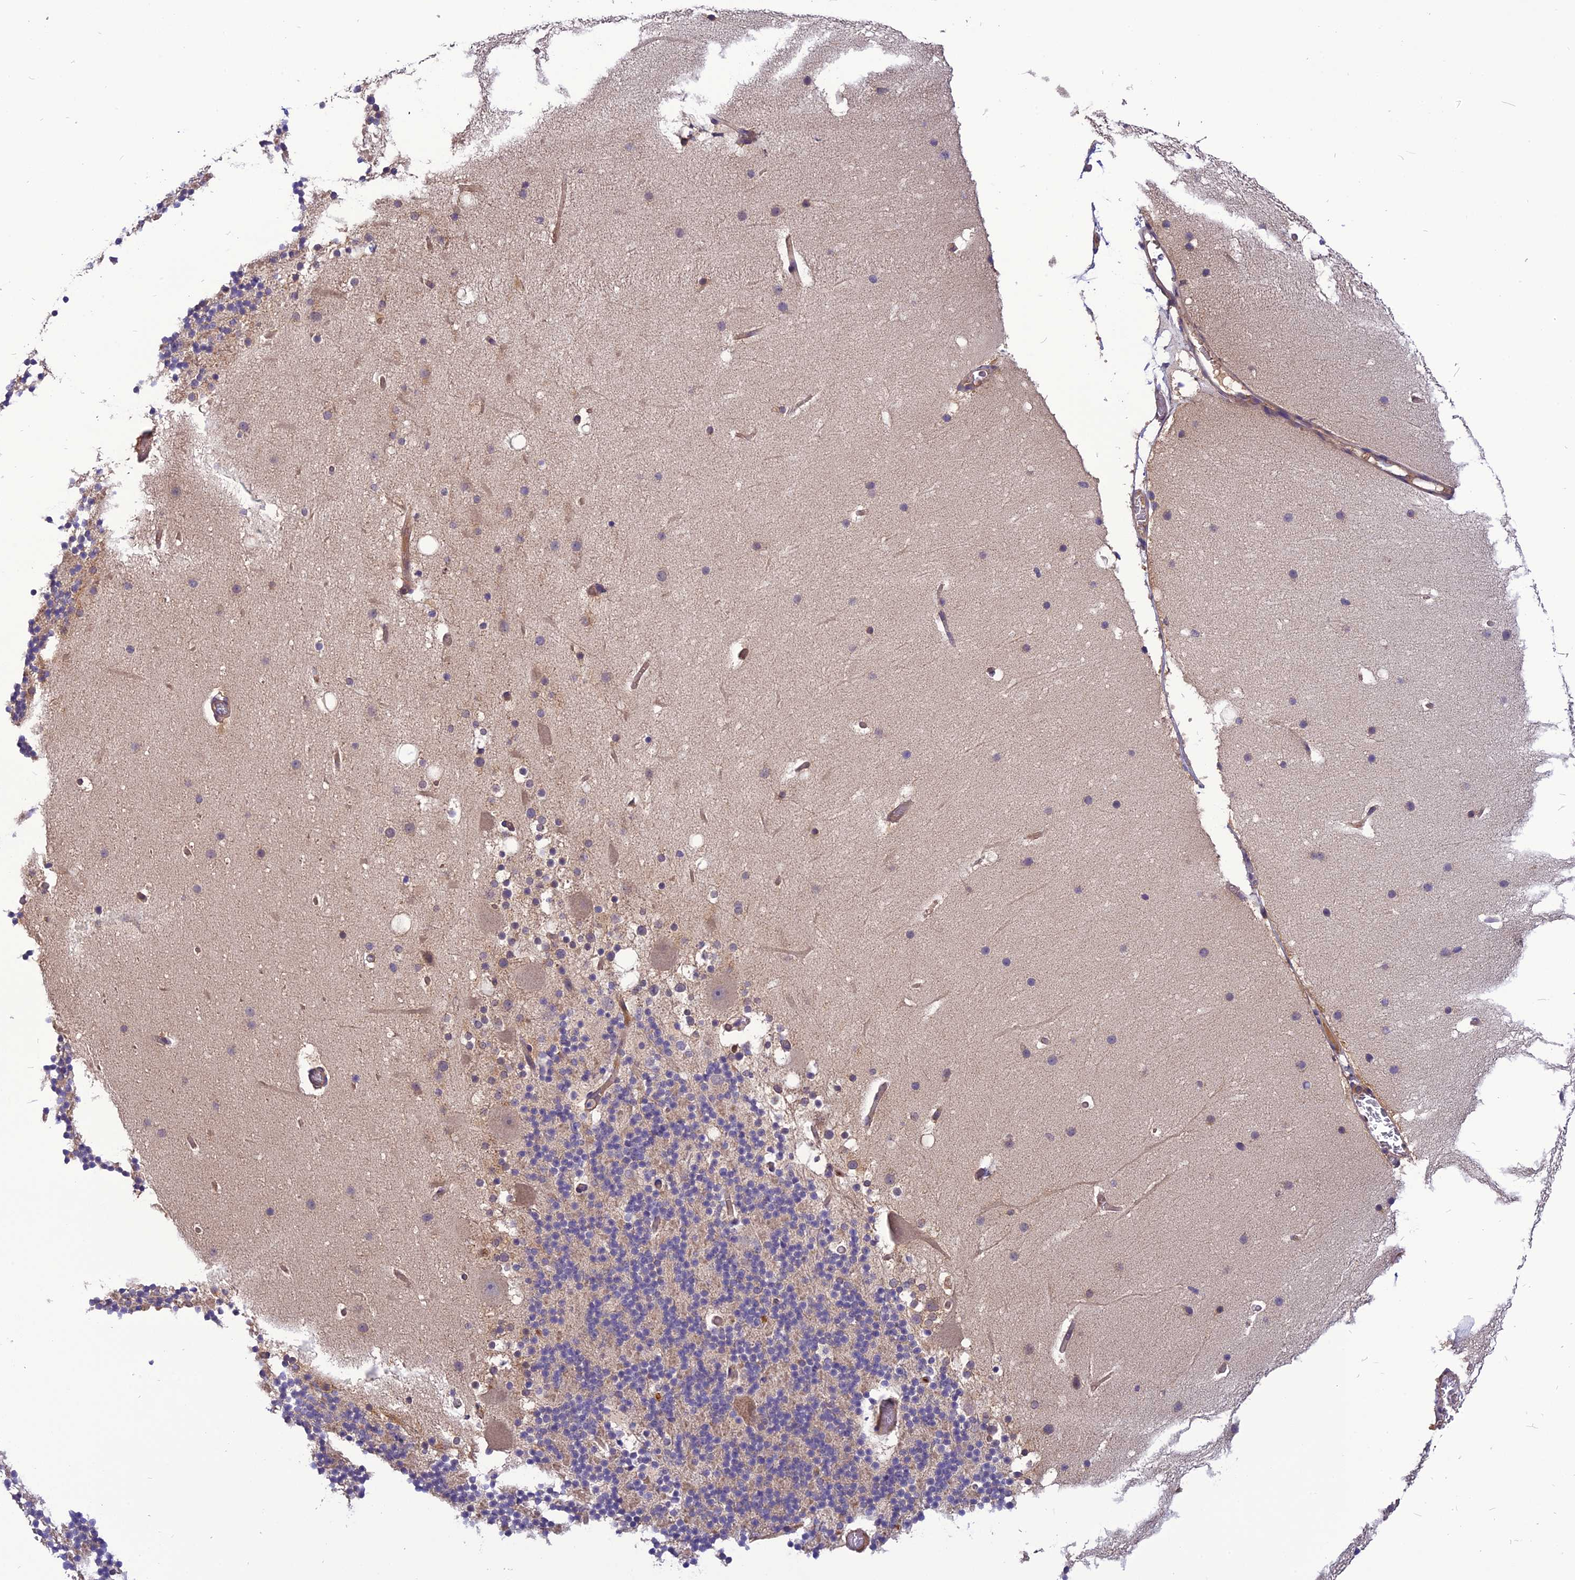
{"staining": {"intensity": "negative", "quantity": "none", "location": "none"}, "tissue": "cerebellum", "cell_type": "Cells in granular layer", "image_type": "normal", "snomed": [{"axis": "morphology", "description": "Normal tissue, NOS"}, {"axis": "topography", "description": "Cerebellum"}], "caption": "Micrograph shows no significant protein positivity in cells in granular layer of benign cerebellum. (IHC, brightfield microscopy, high magnification).", "gene": "PSMF1", "patient": {"sex": "male", "age": 57}}